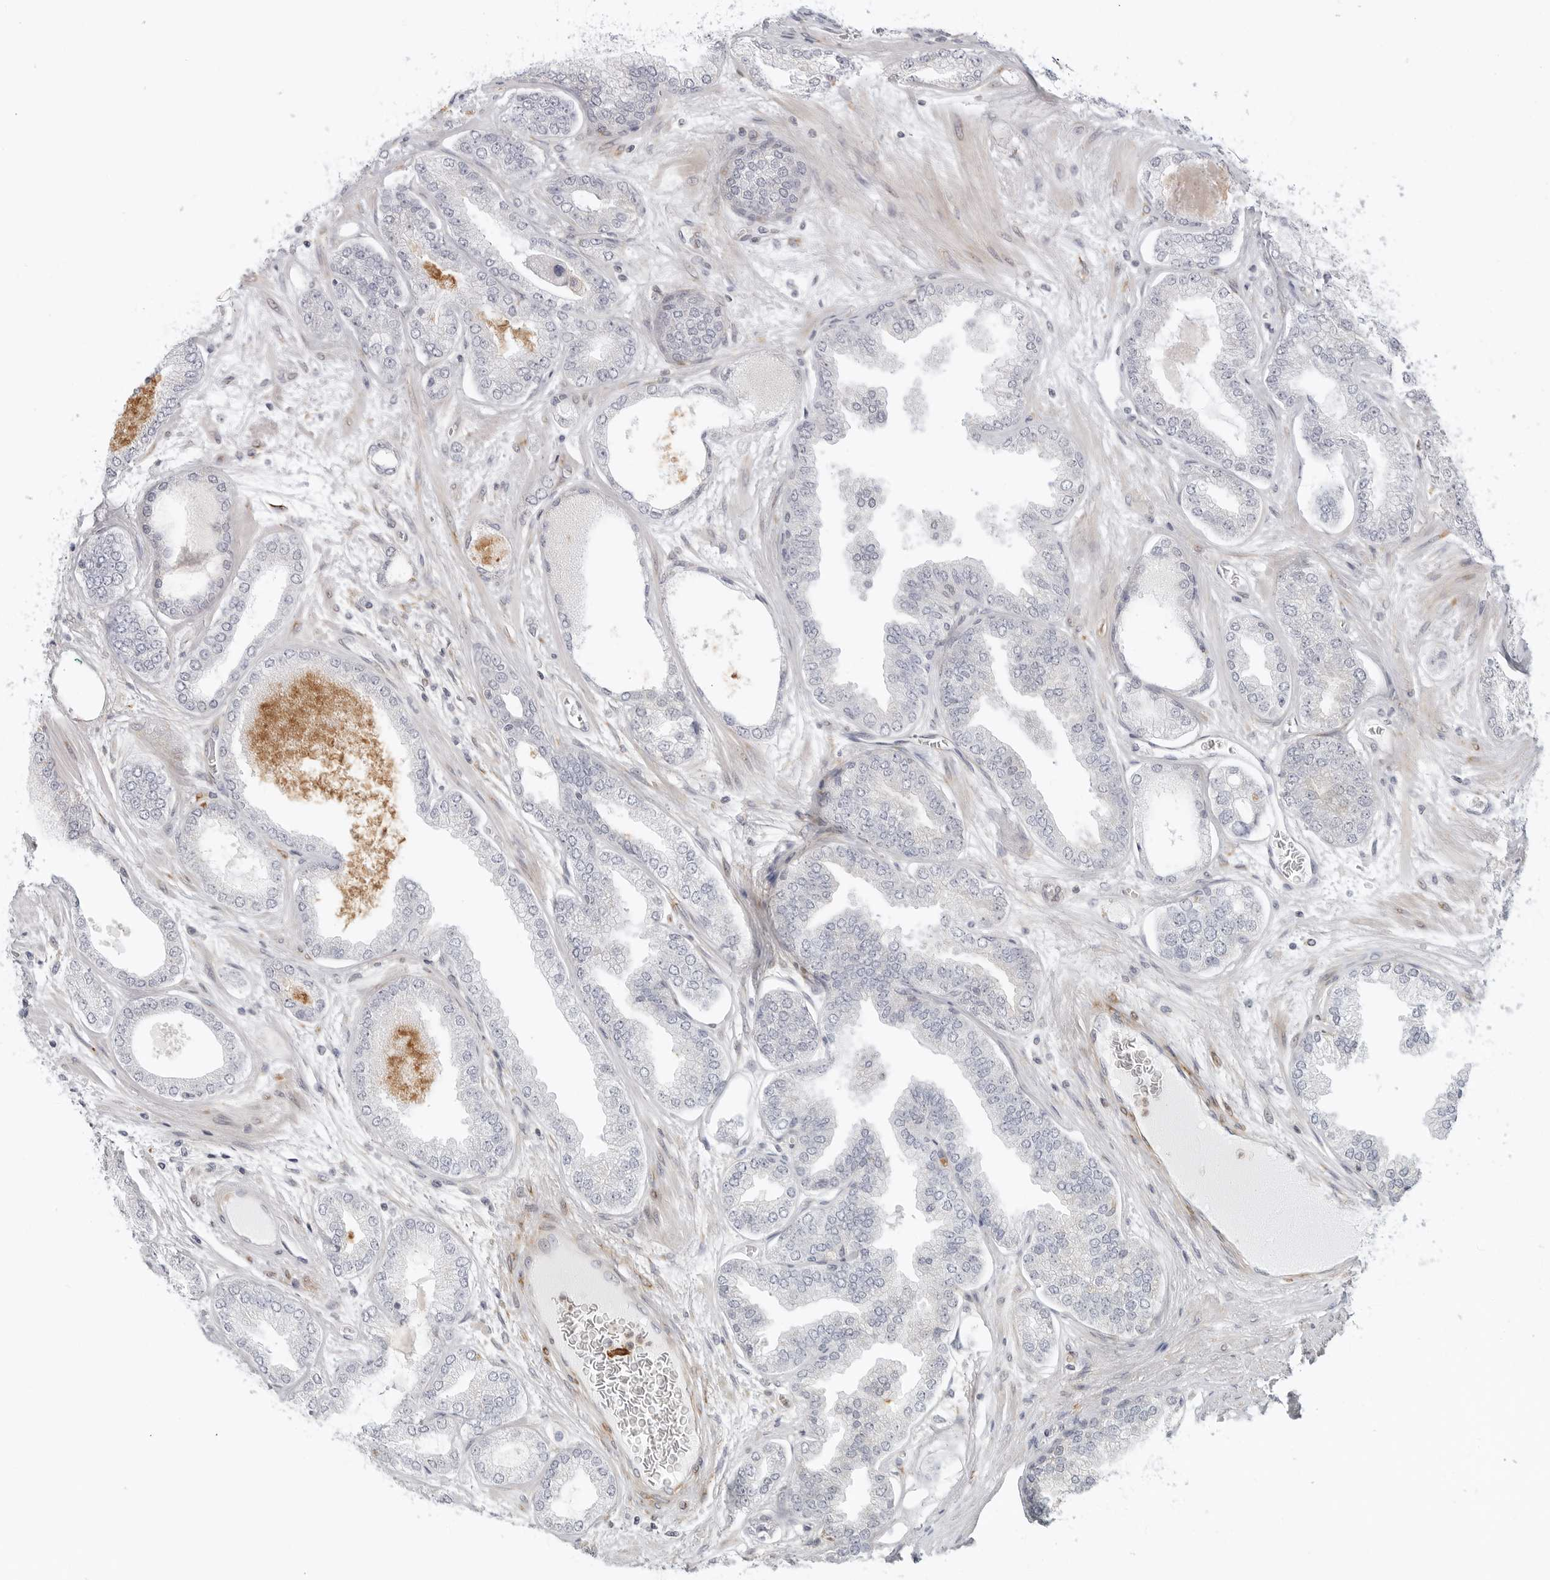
{"staining": {"intensity": "negative", "quantity": "none", "location": "none"}, "tissue": "prostate cancer", "cell_type": "Tumor cells", "image_type": "cancer", "snomed": [{"axis": "morphology", "description": "Adenocarcinoma, High grade"}, {"axis": "topography", "description": "Prostate"}], "caption": "Histopathology image shows no protein positivity in tumor cells of high-grade adenocarcinoma (prostate) tissue.", "gene": "C1QTNF1", "patient": {"sex": "male", "age": 58}}